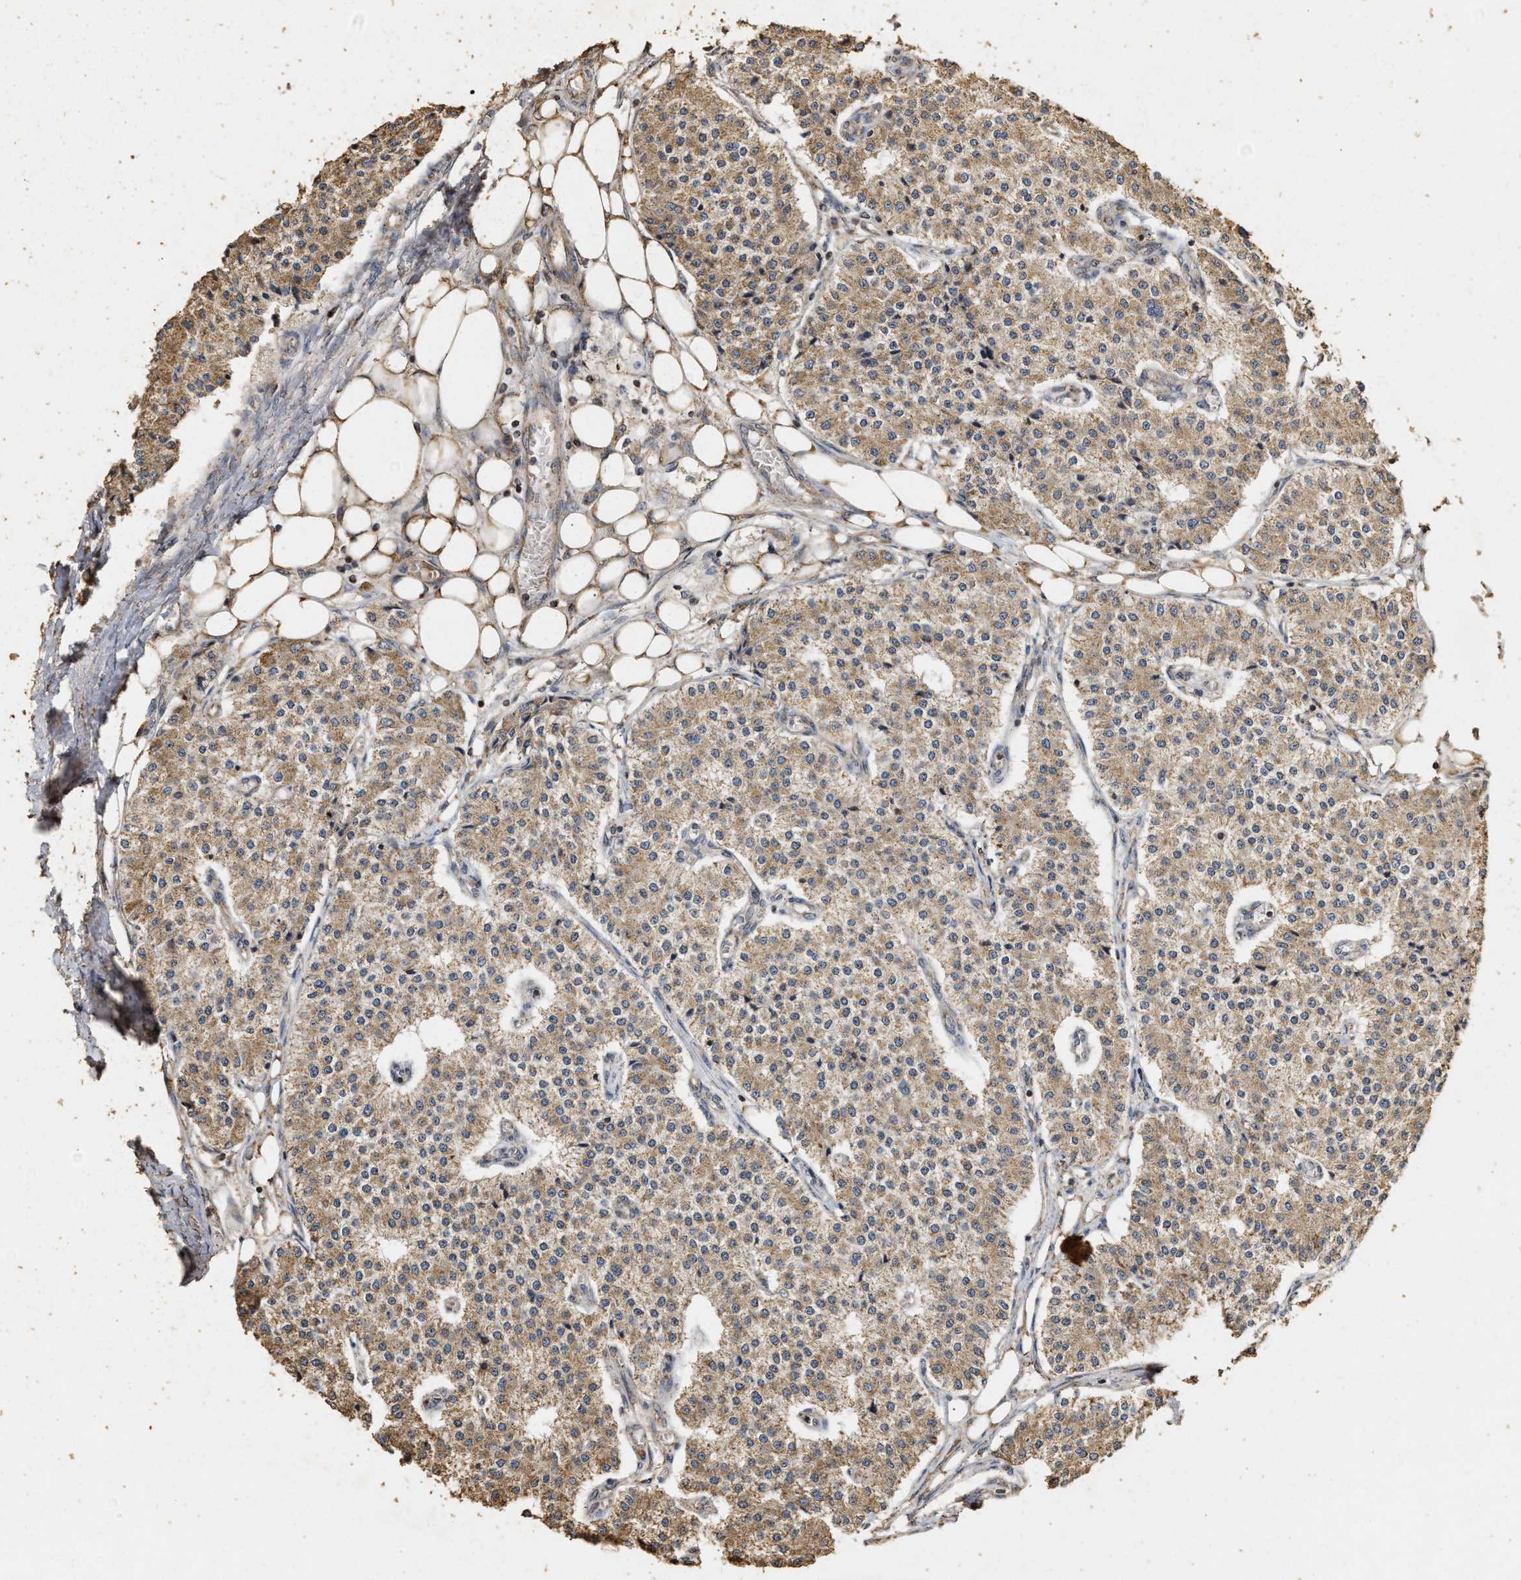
{"staining": {"intensity": "moderate", "quantity": ">75%", "location": "cytoplasmic/membranous"}, "tissue": "carcinoid", "cell_type": "Tumor cells", "image_type": "cancer", "snomed": [{"axis": "morphology", "description": "Carcinoid, malignant, NOS"}, {"axis": "topography", "description": "Colon"}], "caption": "Immunohistochemical staining of human carcinoid demonstrates moderate cytoplasmic/membranous protein expression in about >75% of tumor cells. The staining was performed using DAB (3,3'-diaminobenzidine) to visualize the protein expression in brown, while the nuclei were stained in blue with hematoxylin (Magnification: 20x).", "gene": "NAV1", "patient": {"sex": "female", "age": 52}}